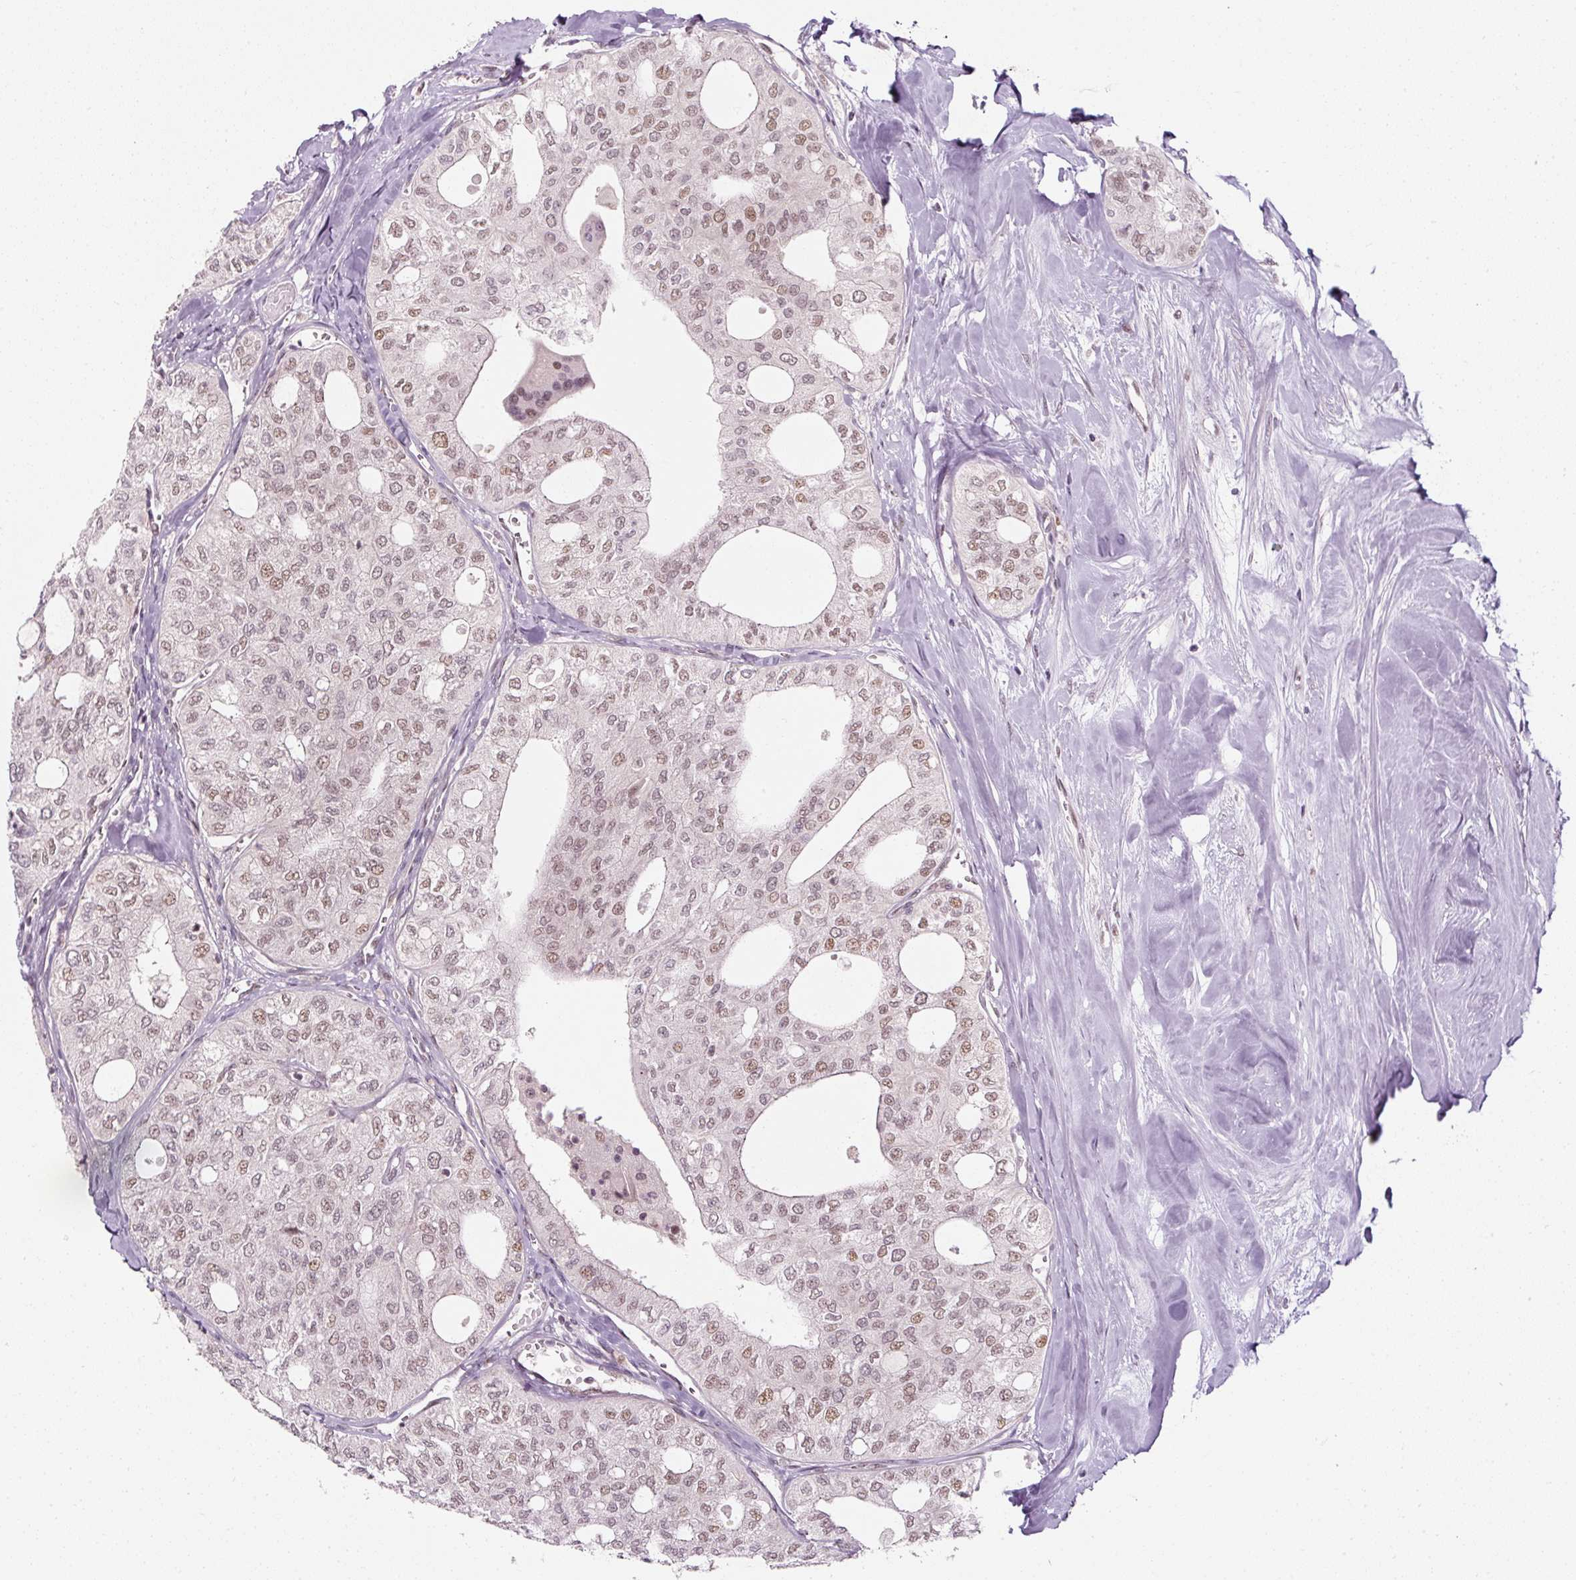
{"staining": {"intensity": "weak", "quantity": ">75%", "location": "nuclear"}, "tissue": "thyroid cancer", "cell_type": "Tumor cells", "image_type": "cancer", "snomed": [{"axis": "morphology", "description": "Follicular adenoma carcinoma, NOS"}, {"axis": "topography", "description": "Thyroid gland"}], "caption": "Immunohistochemical staining of thyroid cancer (follicular adenoma carcinoma) exhibits low levels of weak nuclear positivity in about >75% of tumor cells.", "gene": "U2AF2", "patient": {"sex": "male", "age": 75}}